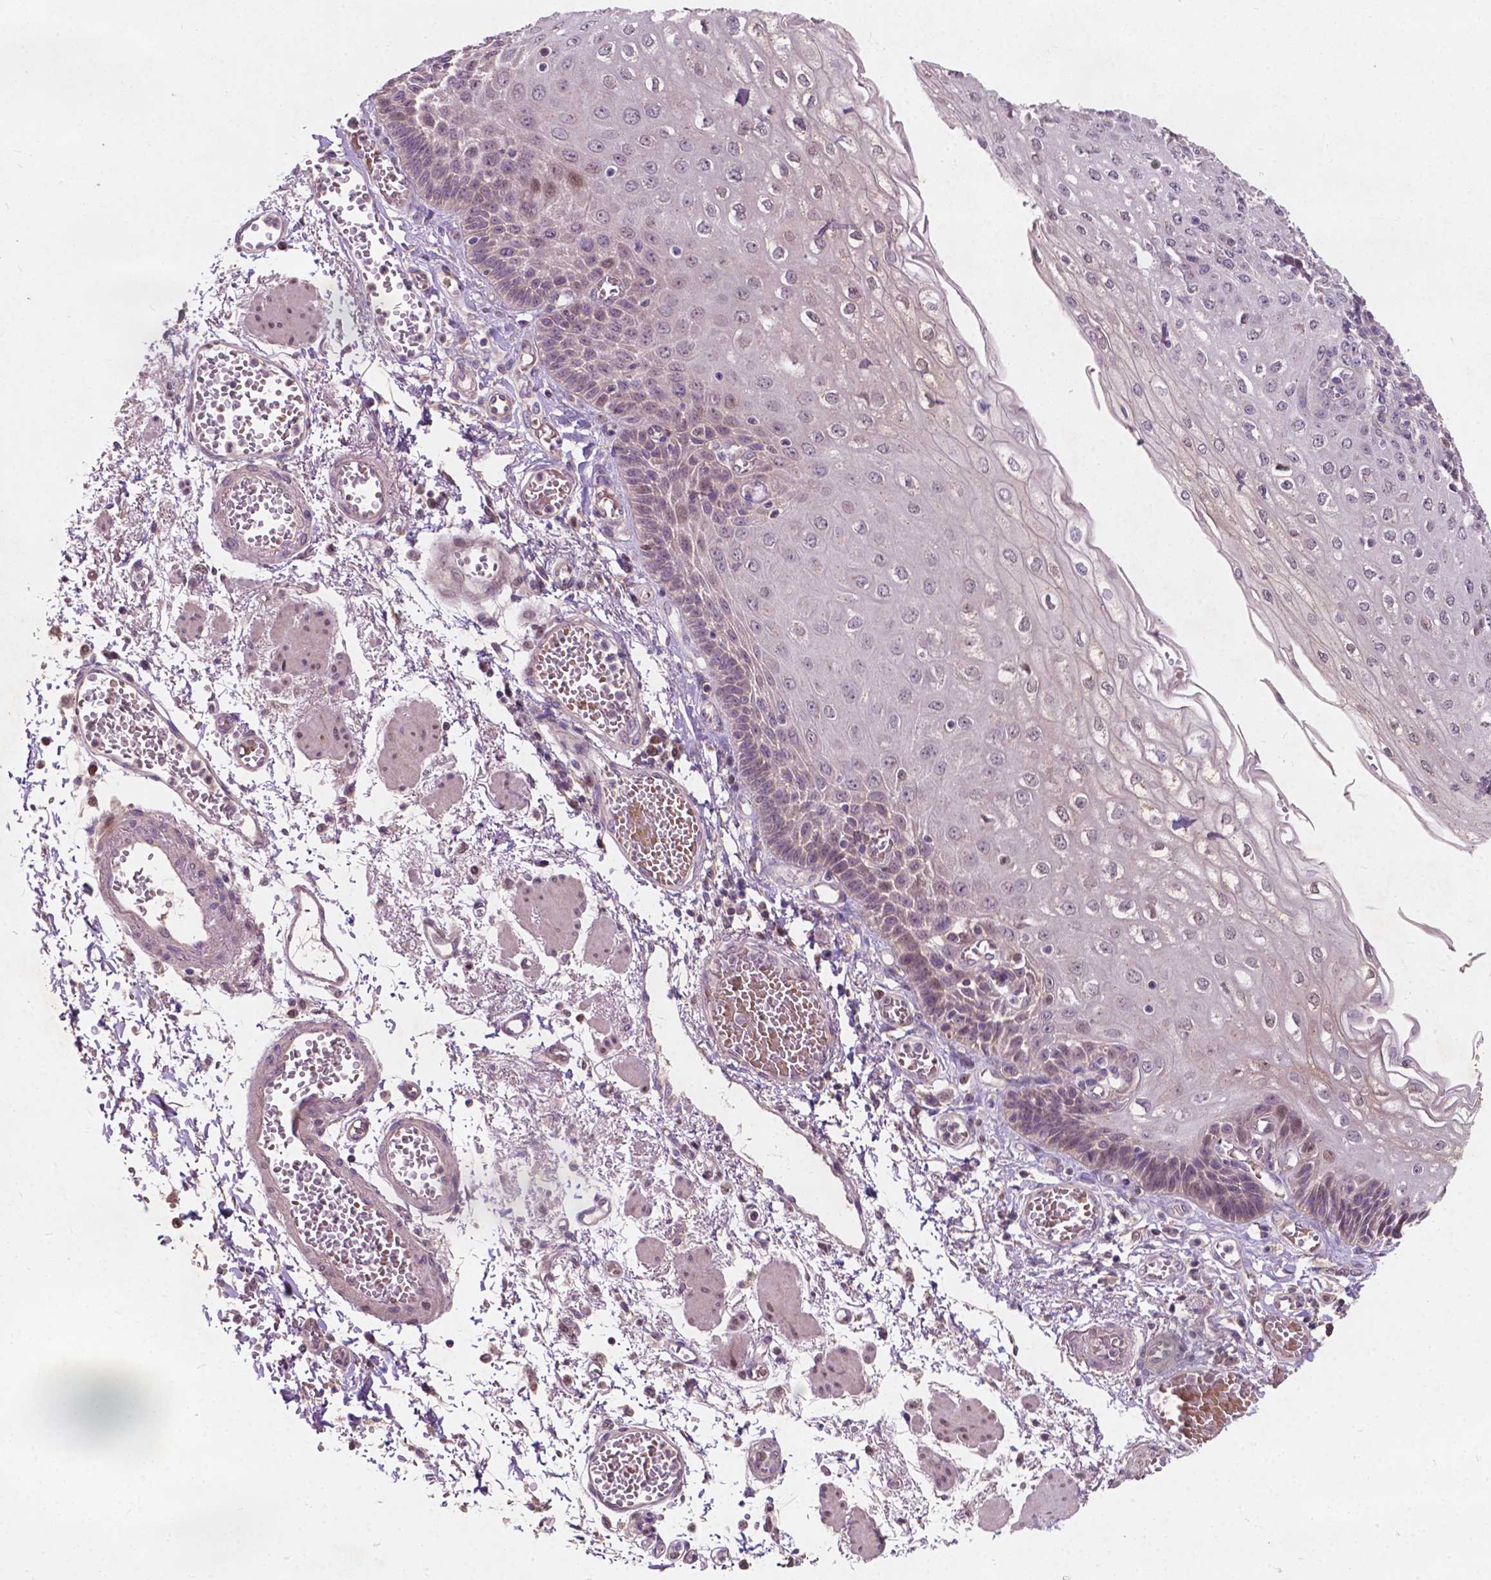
{"staining": {"intensity": "moderate", "quantity": "<25%", "location": "nuclear"}, "tissue": "esophagus", "cell_type": "Squamous epithelial cells", "image_type": "normal", "snomed": [{"axis": "morphology", "description": "Normal tissue, NOS"}, {"axis": "morphology", "description": "Adenocarcinoma, NOS"}, {"axis": "topography", "description": "Esophagus"}], "caption": "This image reveals immunohistochemistry (IHC) staining of unremarkable esophagus, with low moderate nuclear expression in about <25% of squamous epithelial cells.", "gene": "DUSP16", "patient": {"sex": "male", "age": 81}}